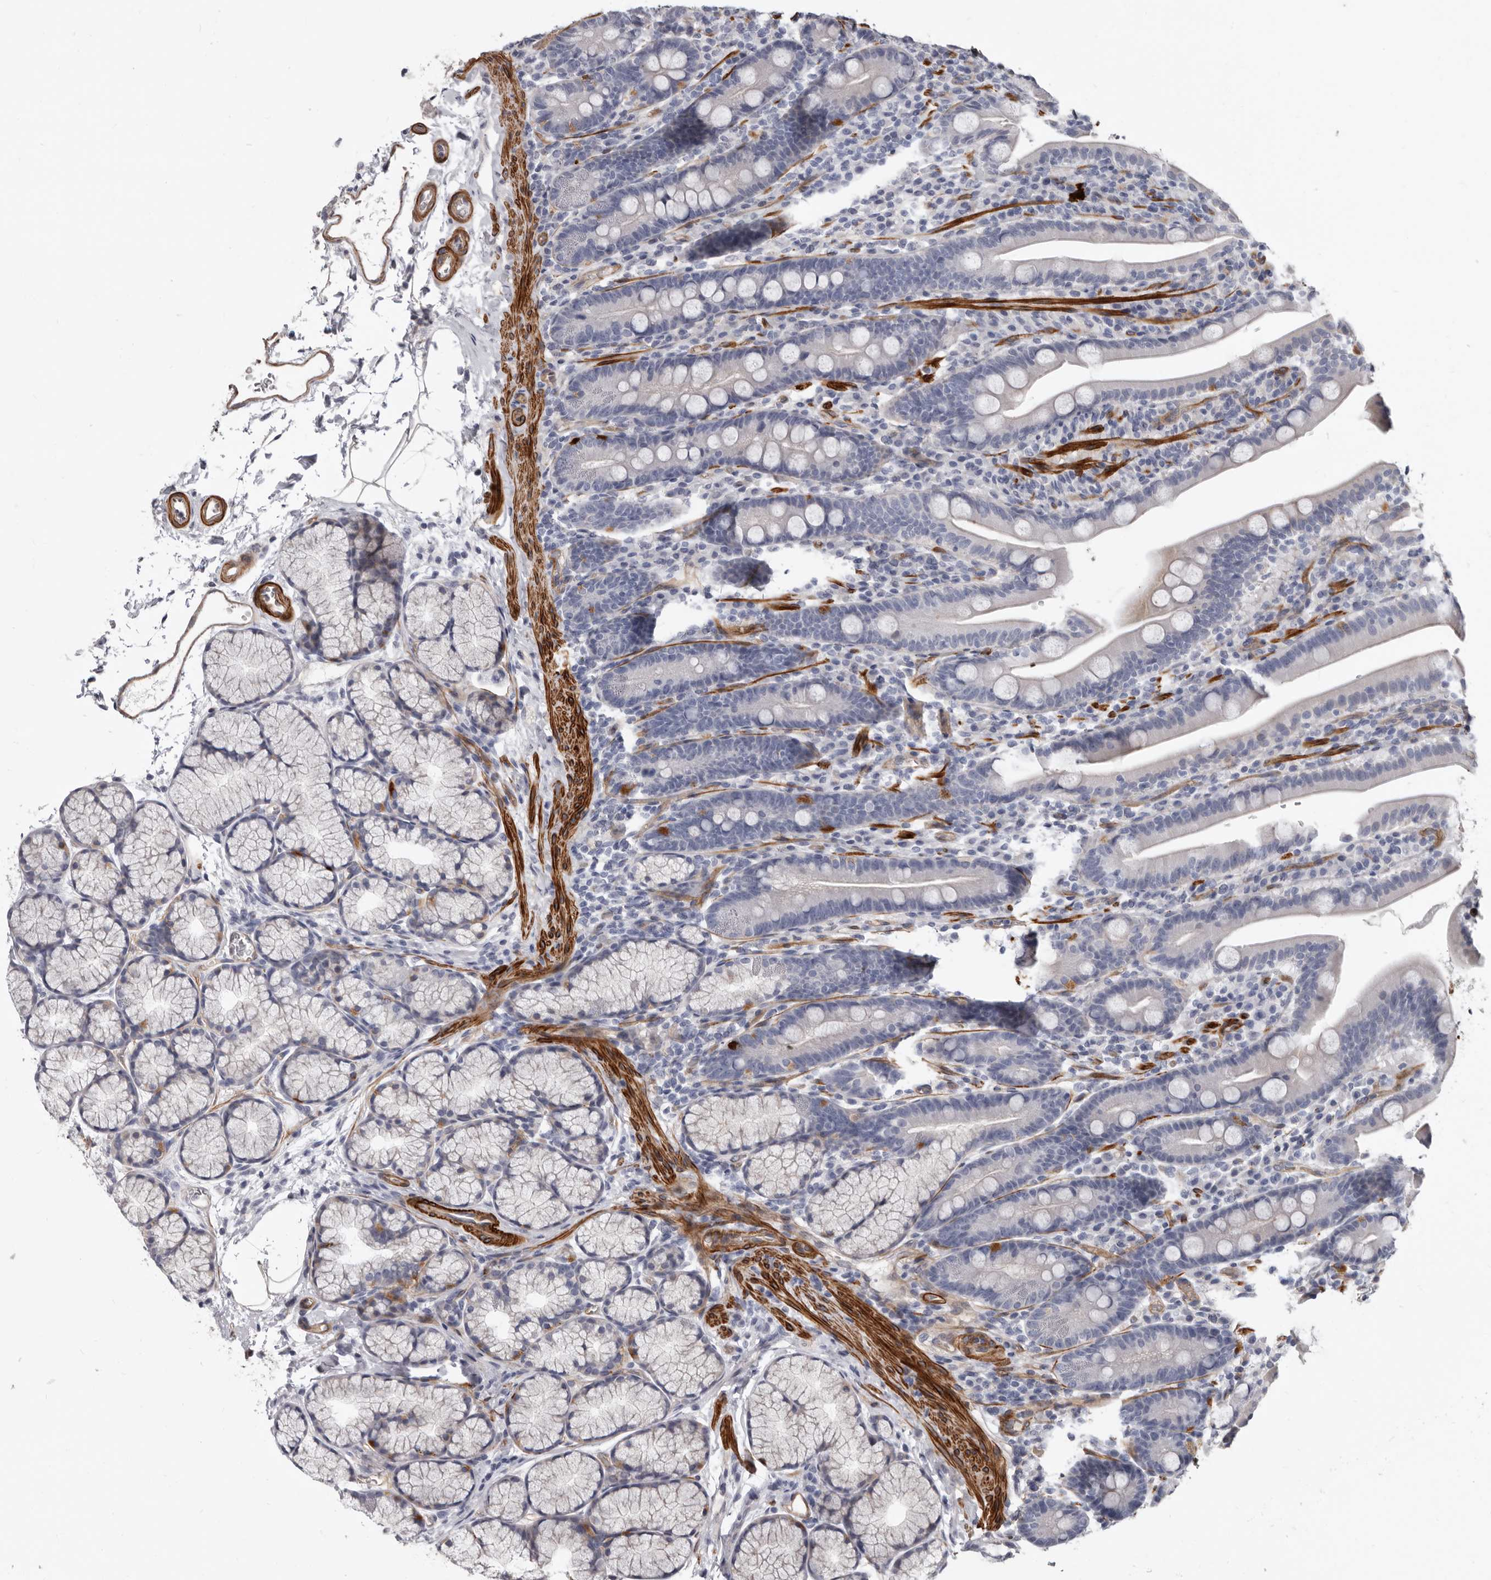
{"staining": {"intensity": "negative", "quantity": "none", "location": "none"}, "tissue": "duodenum", "cell_type": "Glandular cells", "image_type": "normal", "snomed": [{"axis": "morphology", "description": "Normal tissue, NOS"}, {"axis": "topography", "description": "Duodenum"}], "caption": "Immunohistochemistry micrograph of unremarkable duodenum: duodenum stained with DAB reveals no significant protein positivity in glandular cells. Nuclei are stained in blue.", "gene": "ADGRL4", "patient": {"sex": "male", "age": 35}}